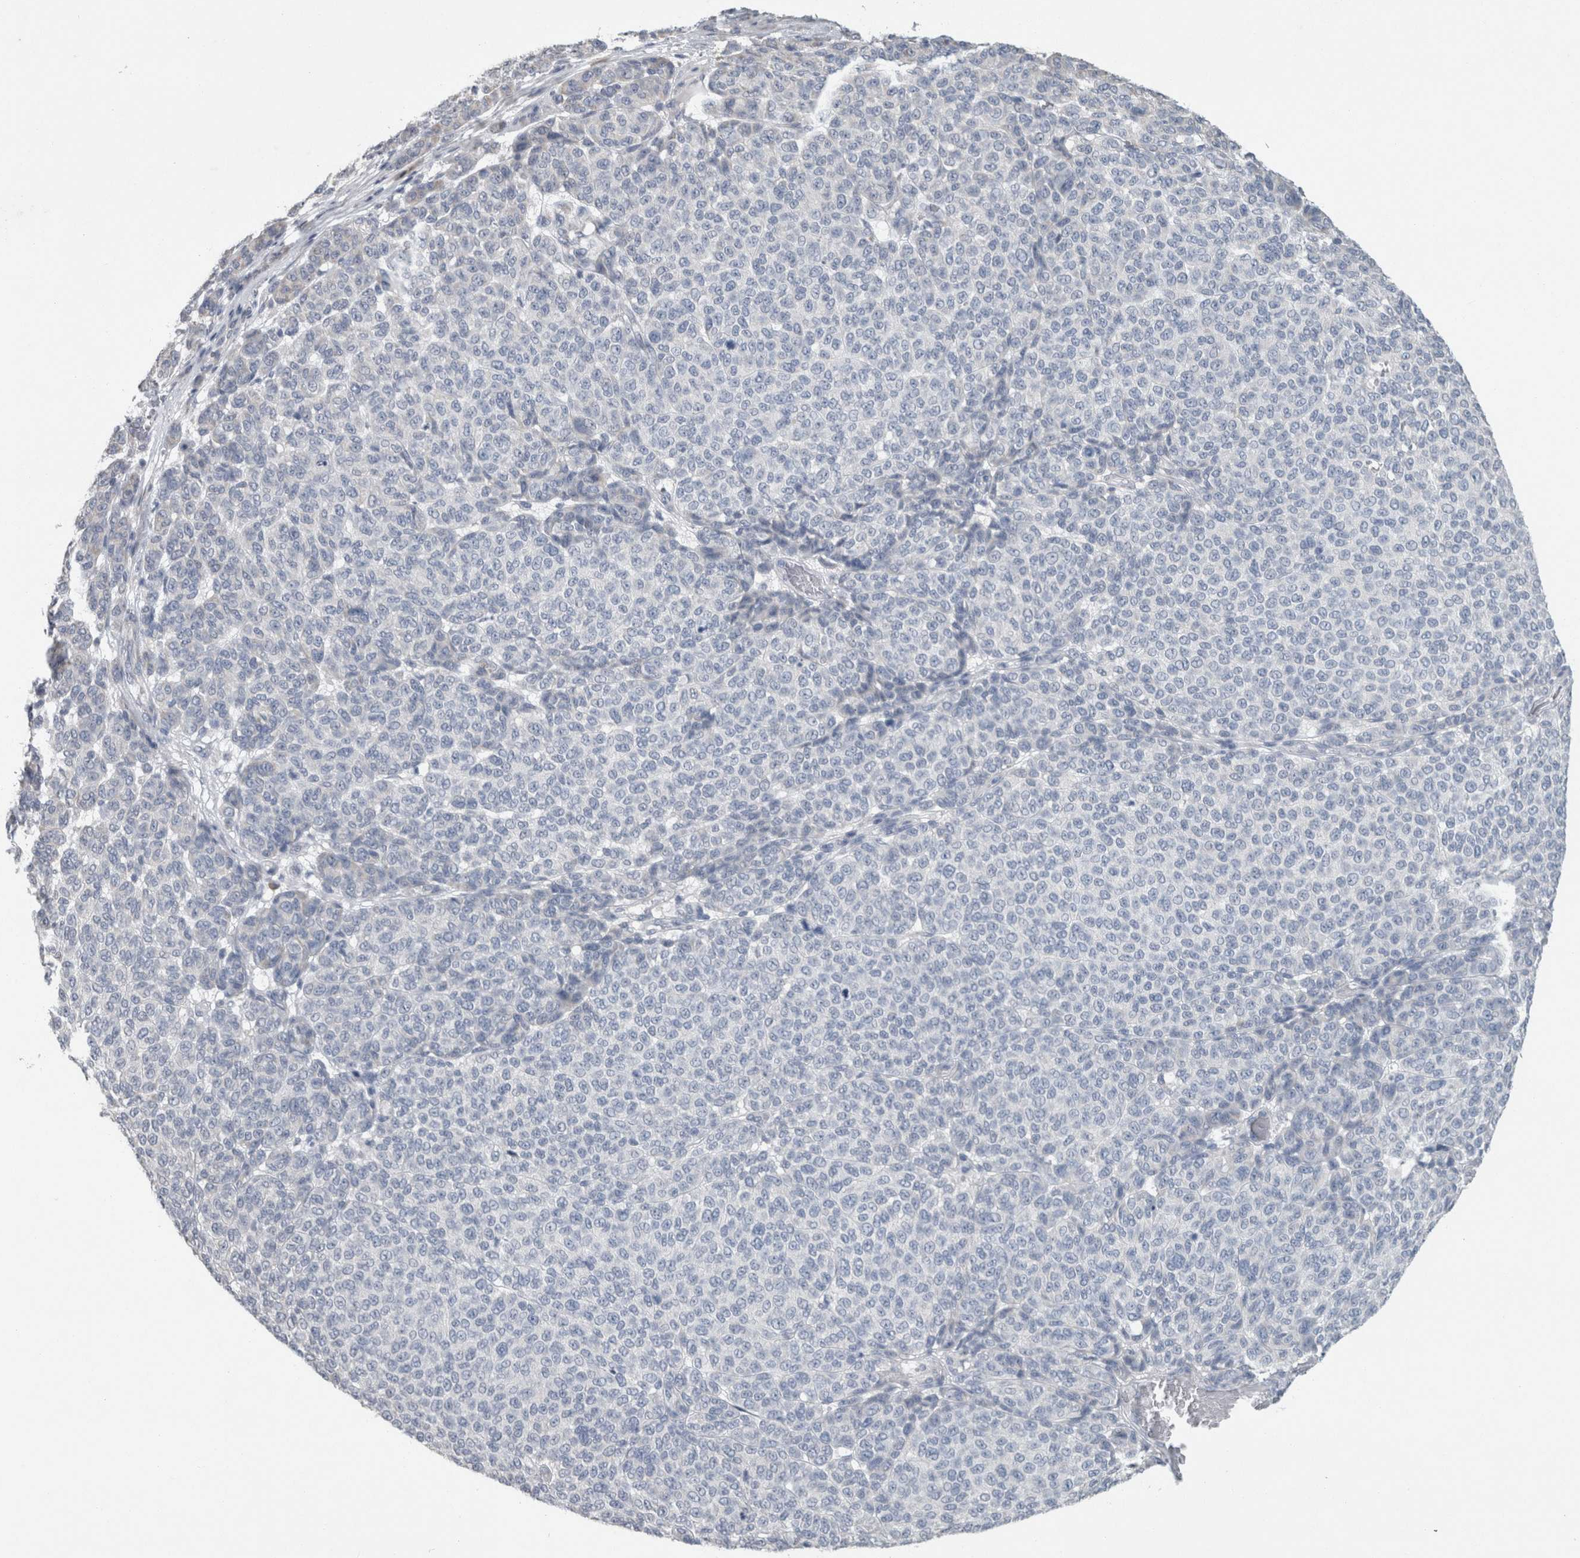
{"staining": {"intensity": "negative", "quantity": "none", "location": "none"}, "tissue": "melanoma", "cell_type": "Tumor cells", "image_type": "cancer", "snomed": [{"axis": "morphology", "description": "Malignant melanoma, NOS"}, {"axis": "topography", "description": "Skin"}], "caption": "This photomicrograph is of malignant melanoma stained with immunohistochemistry (IHC) to label a protein in brown with the nuclei are counter-stained blue. There is no expression in tumor cells.", "gene": "NEFM", "patient": {"sex": "male", "age": 59}}